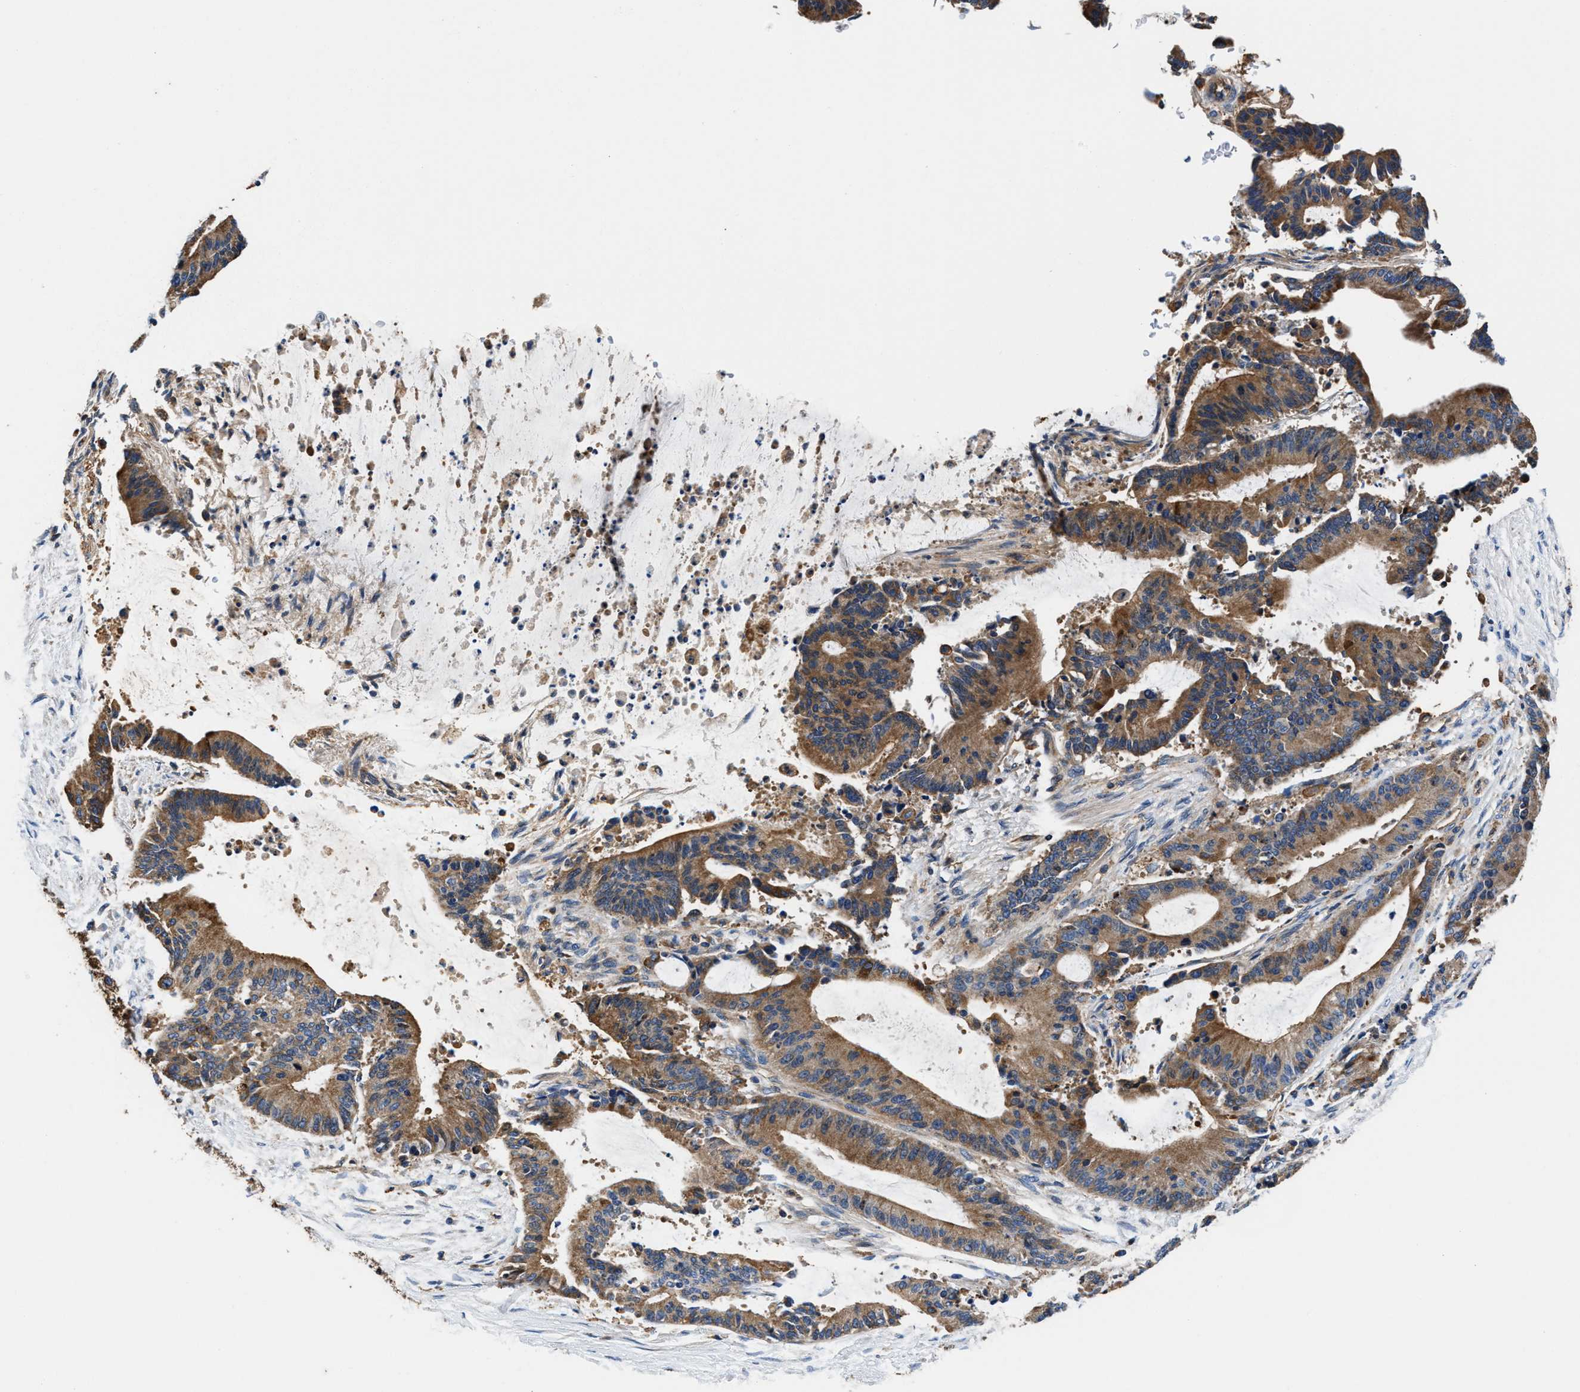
{"staining": {"intensity": "moderate", "quantity": ">75%", "location": "cytoplasmic/membranous"}, "tissue": "liver cancer", "cell_type": "Tumor cells", "image_type": "cancer", "snomed": [{"axis": "morphology", "description": "Cholangiocarcinoma"}, {"axis": "topography", "description": "Liver"}], "caption": "Moderate cytoplasmic/membranous protein positivity is present in about >75% of tumor cells in liver cancer (cholangiocarcinoma).", "gene": "PPP1R9B", "patient": {"sex": "female", "age": 73}}